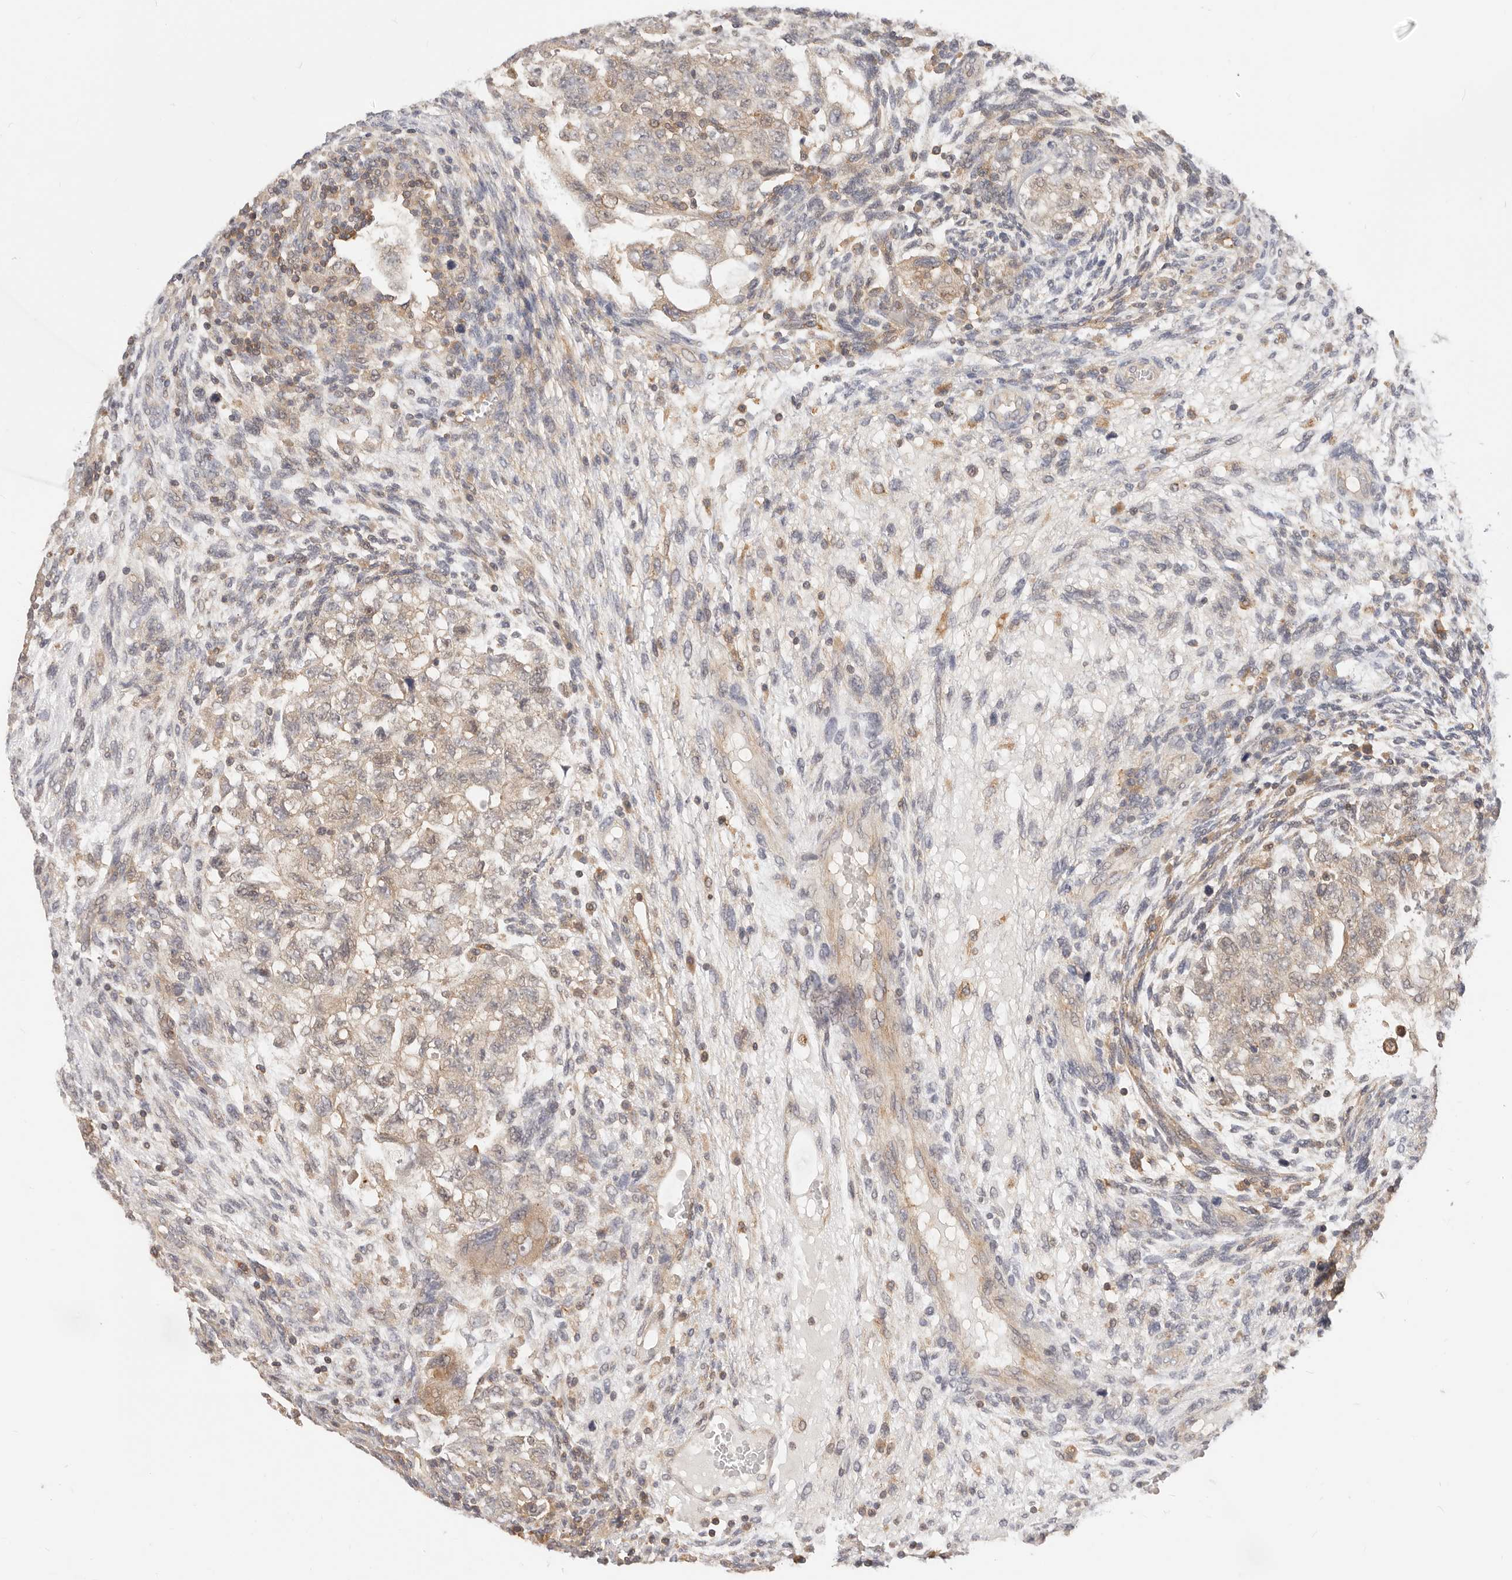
{"staining": {"intensity": "weak", "quantity": "25%-75%", "location": "cytoplasmic/membranous"}, "tissue": "testis cancer", "cell_type": "Tumor cells", "image_type": "cancer", "snomed": [{"axis": "morphology", "description": "Carcinoma, Embryonal, NOS"}, {"axis": "topography", "description": "Testis"}], "caption": "Immunohistochemistry (DAB (3,3'-diaminobenzidine)) staining of human embryonal carcinoma (testis) reveals weak cytoplasmic/membranous protein expression in about 25%-75% of tumor cells.", "gene": "DTNBP1", "patient": {"sex": "male", "age": 36}}